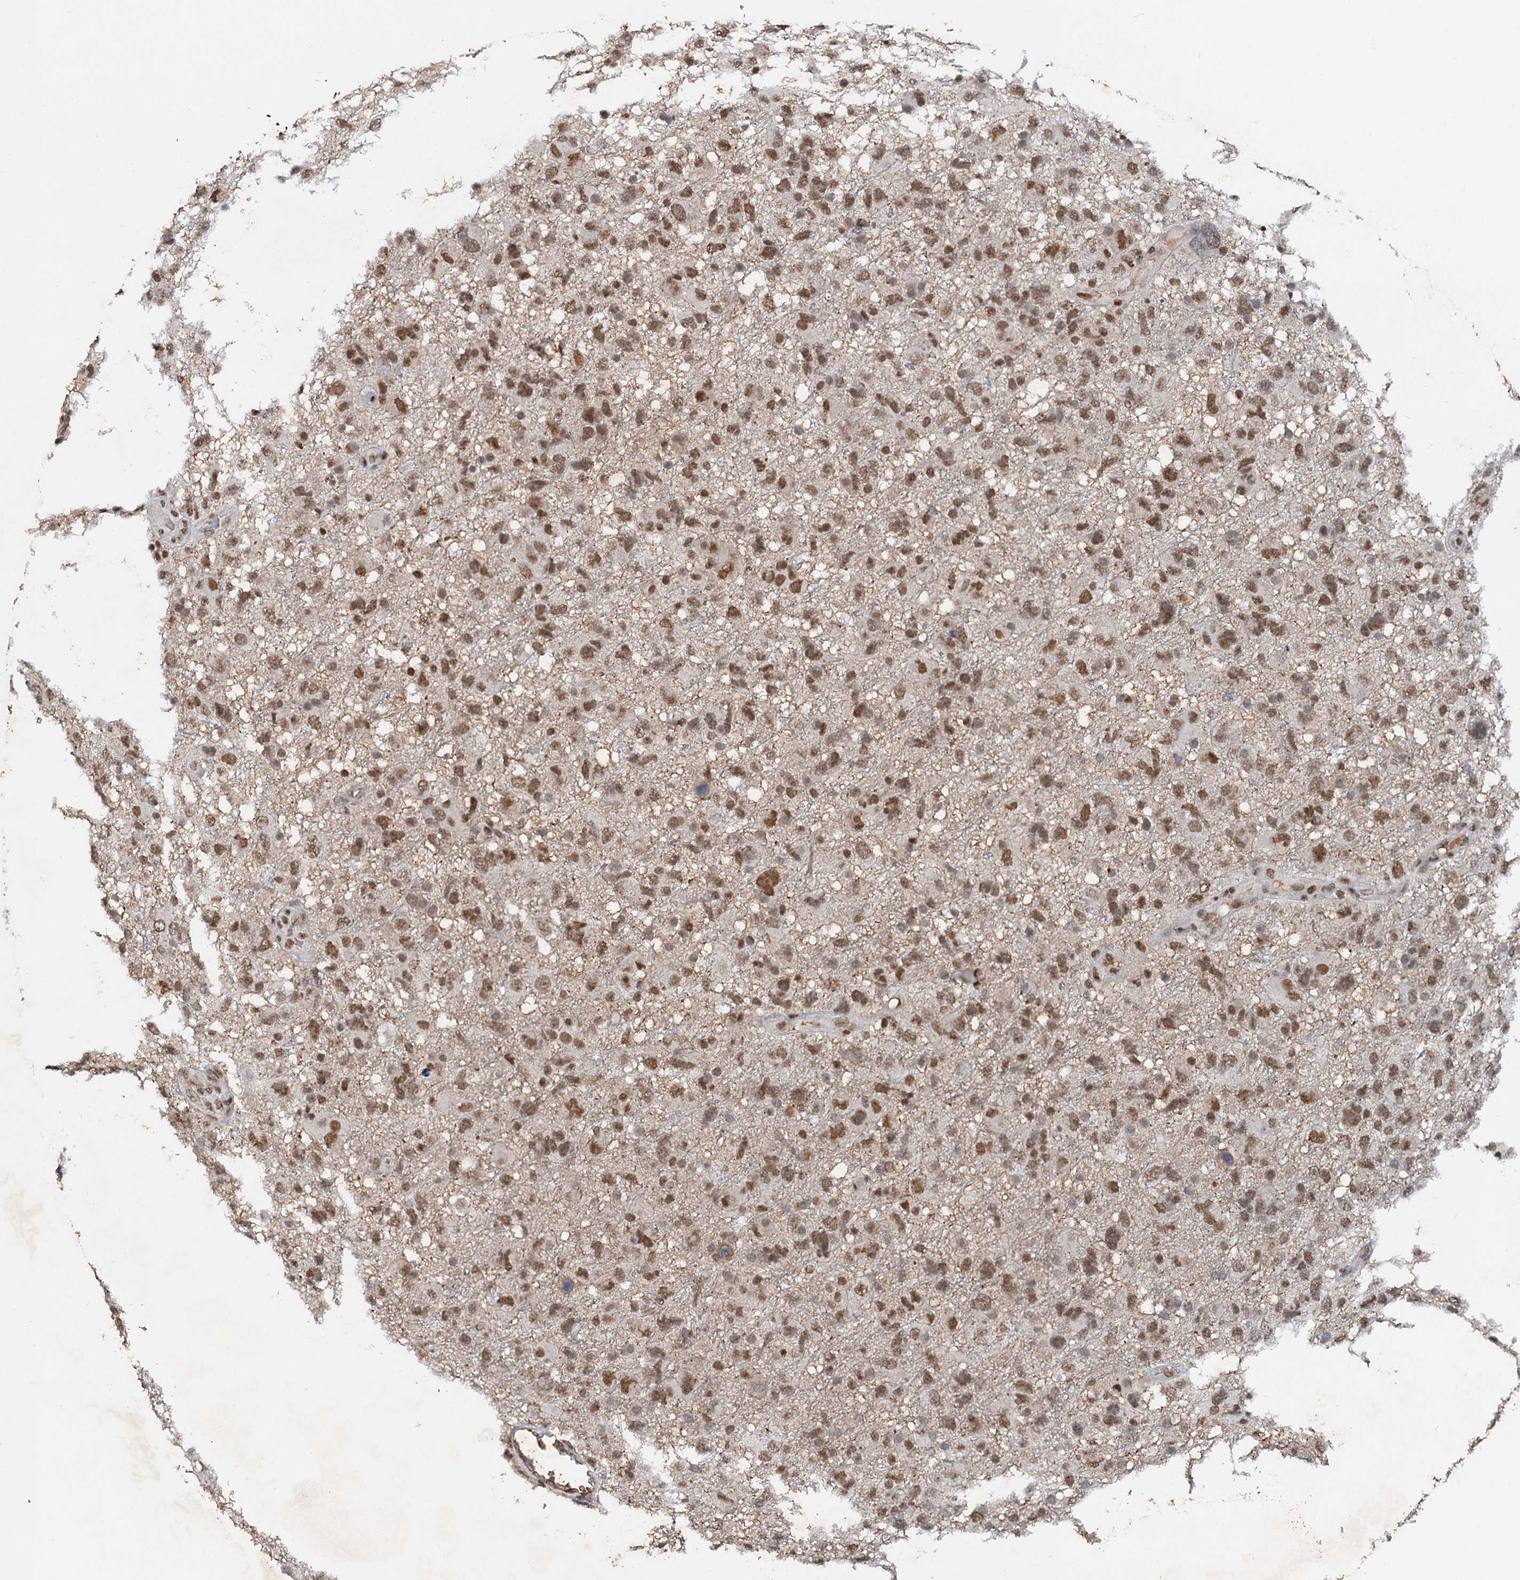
{"staining": {"intensity": "moderate", "quantity": ">75%", "location": "nuclear"}, "tissue": "glioma", "cell_type": "Tumor cells", "image_type": "cancer", "snomed": [{"axis": "morphology", "description": "Glioma, malignant, High grade"}, {"axis": "topography", "description": "Brain"}], "caption": "Human glioma stained for a protein (brown) shows moderate nuclear positive positivity in approximately >75% of tumor cells.", "gene": "CSTF3", "patient": {"sex": "male", "age": 61}}